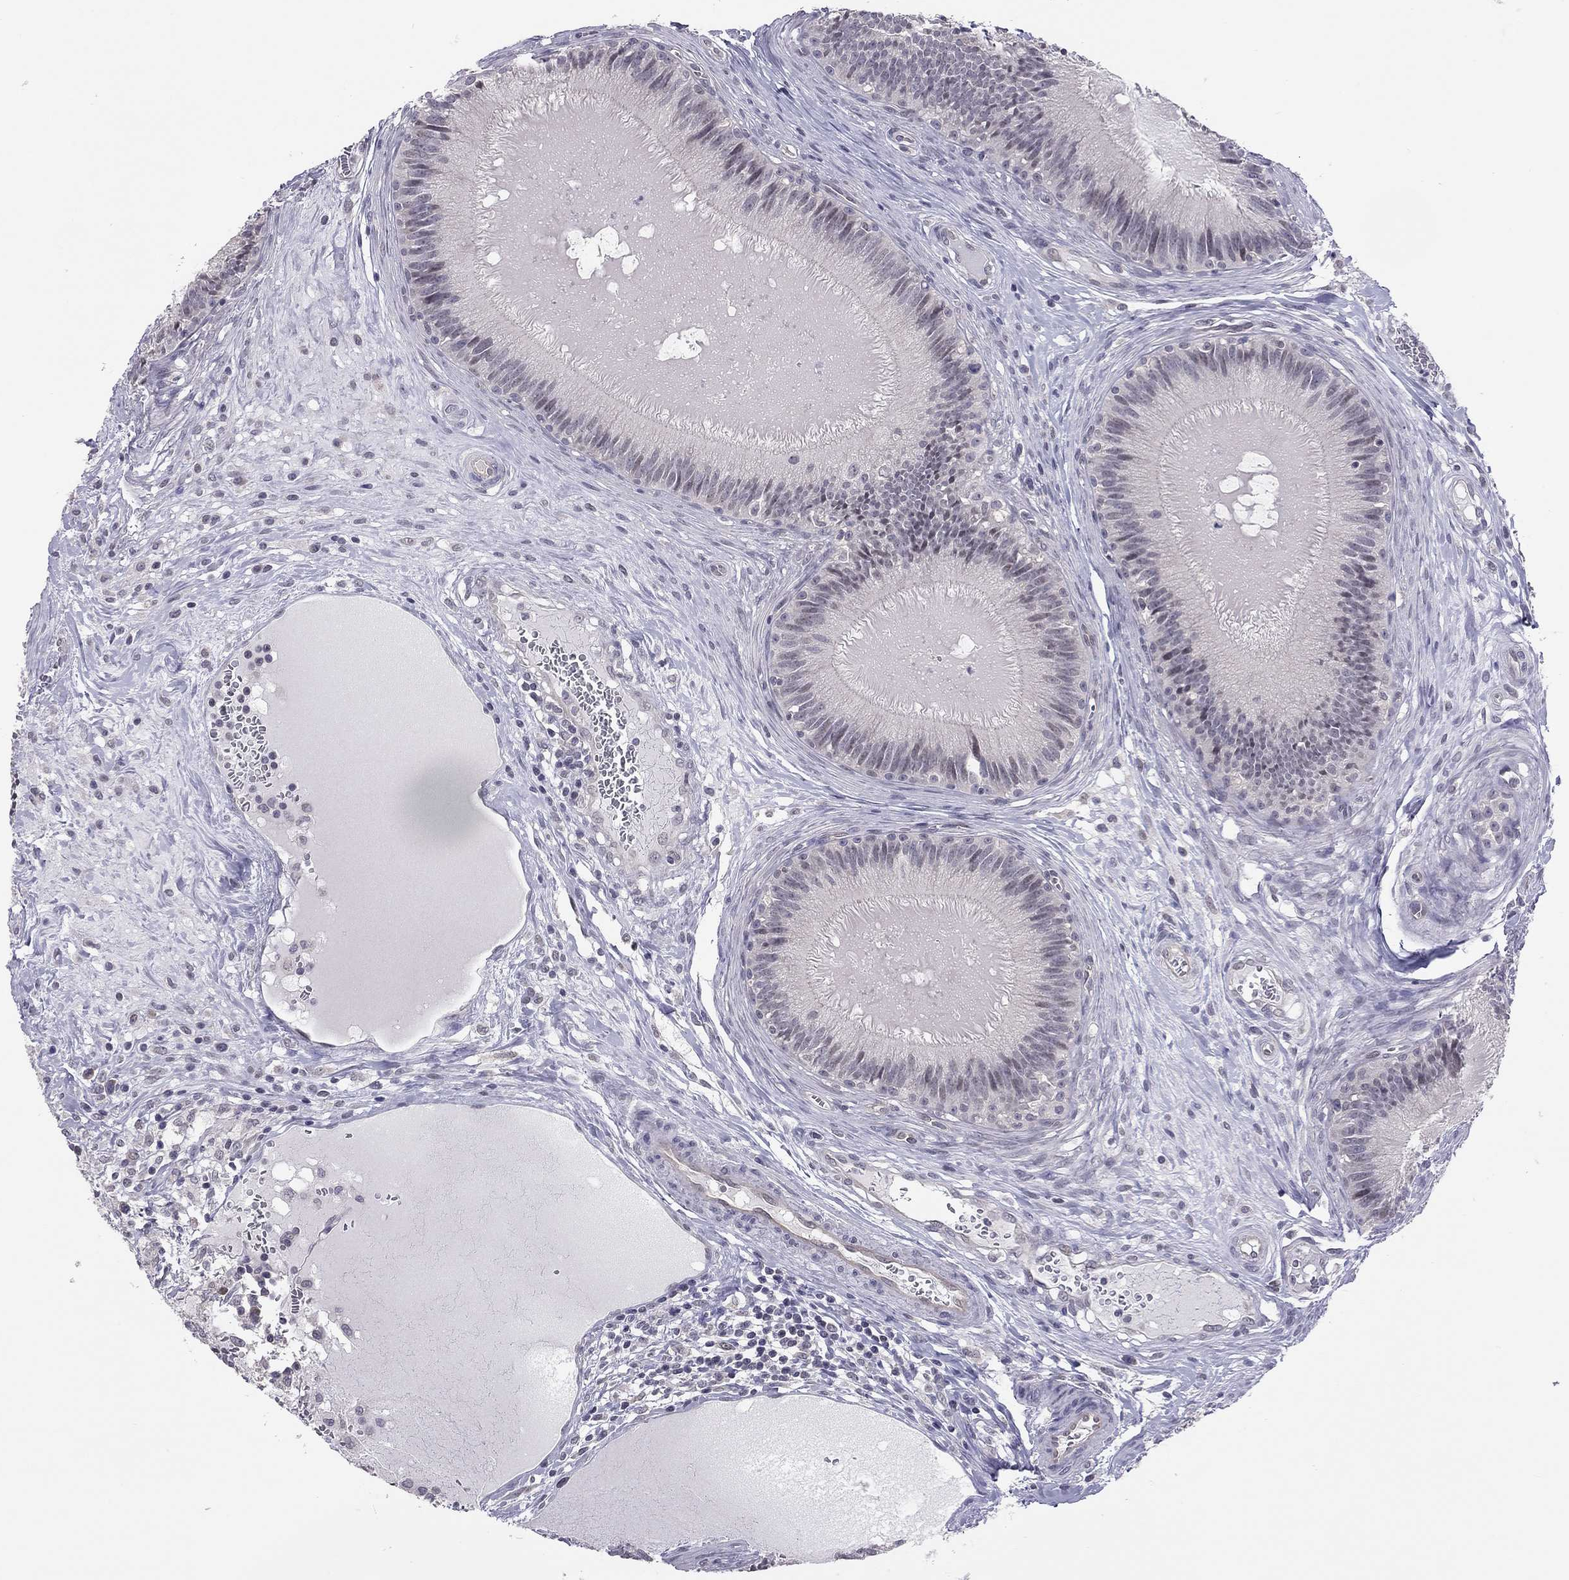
{"staining": {"intensity": "weak", "quantity": "<25%", "location": "cytoplasmic/membranous"}, "tissue": "epididymis", "cell_type": "Glandular cells", "image_type": "normal", "snomed": [{"axis": "morphology", "description": "Normal tissue, NOS"}, {"axis": "topography", "description": "Epididymis"}], "caption": "Human epididymis stained for a protein using immunohistochemistry (IHC) exhibits no staining in glandular cells.", "gene": "HSF2BP", "patient": {"sex": "male", "age": 27}}